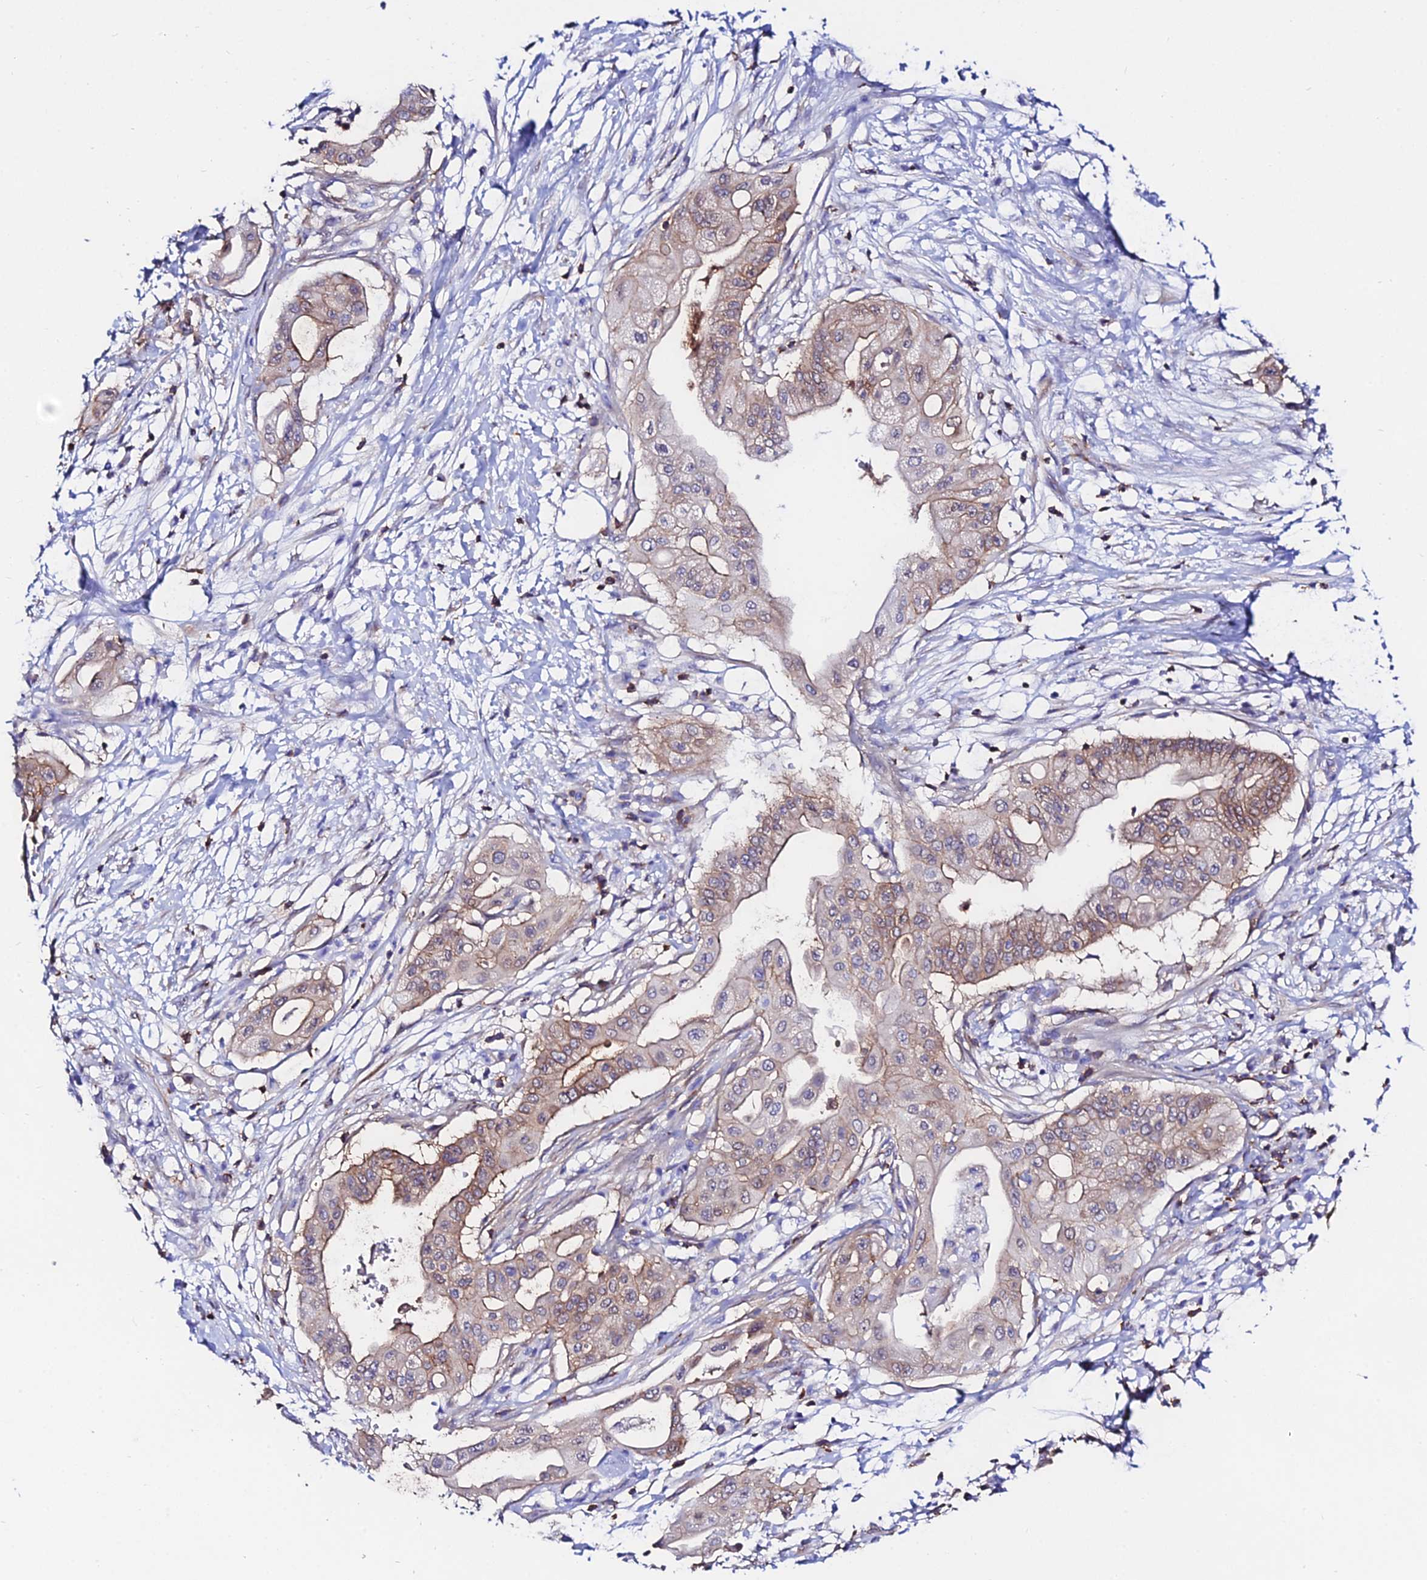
{"staining": {"intensity": "moderate", "quantity": "25%-75%", "location": "cytoplasmic/membranous"}, "tissue": "pancreatic cancer", "cell_type": "Tumor cells", "image_type": "cancer", "snomed": [{"axis": "morphology", "description": "Adenocarcinoma, NOS"}, {"axis": "topography", "description": "Pancreas"}], "caption": "Pancreatic cancer was stained to show a protein in brown. There is medium levels of moderate cytoplasmic/membranous expression in approximately 25%-75% of tumor cells.", "gene": "S100A16", "patient": {"sex": "male", "age": 68}}